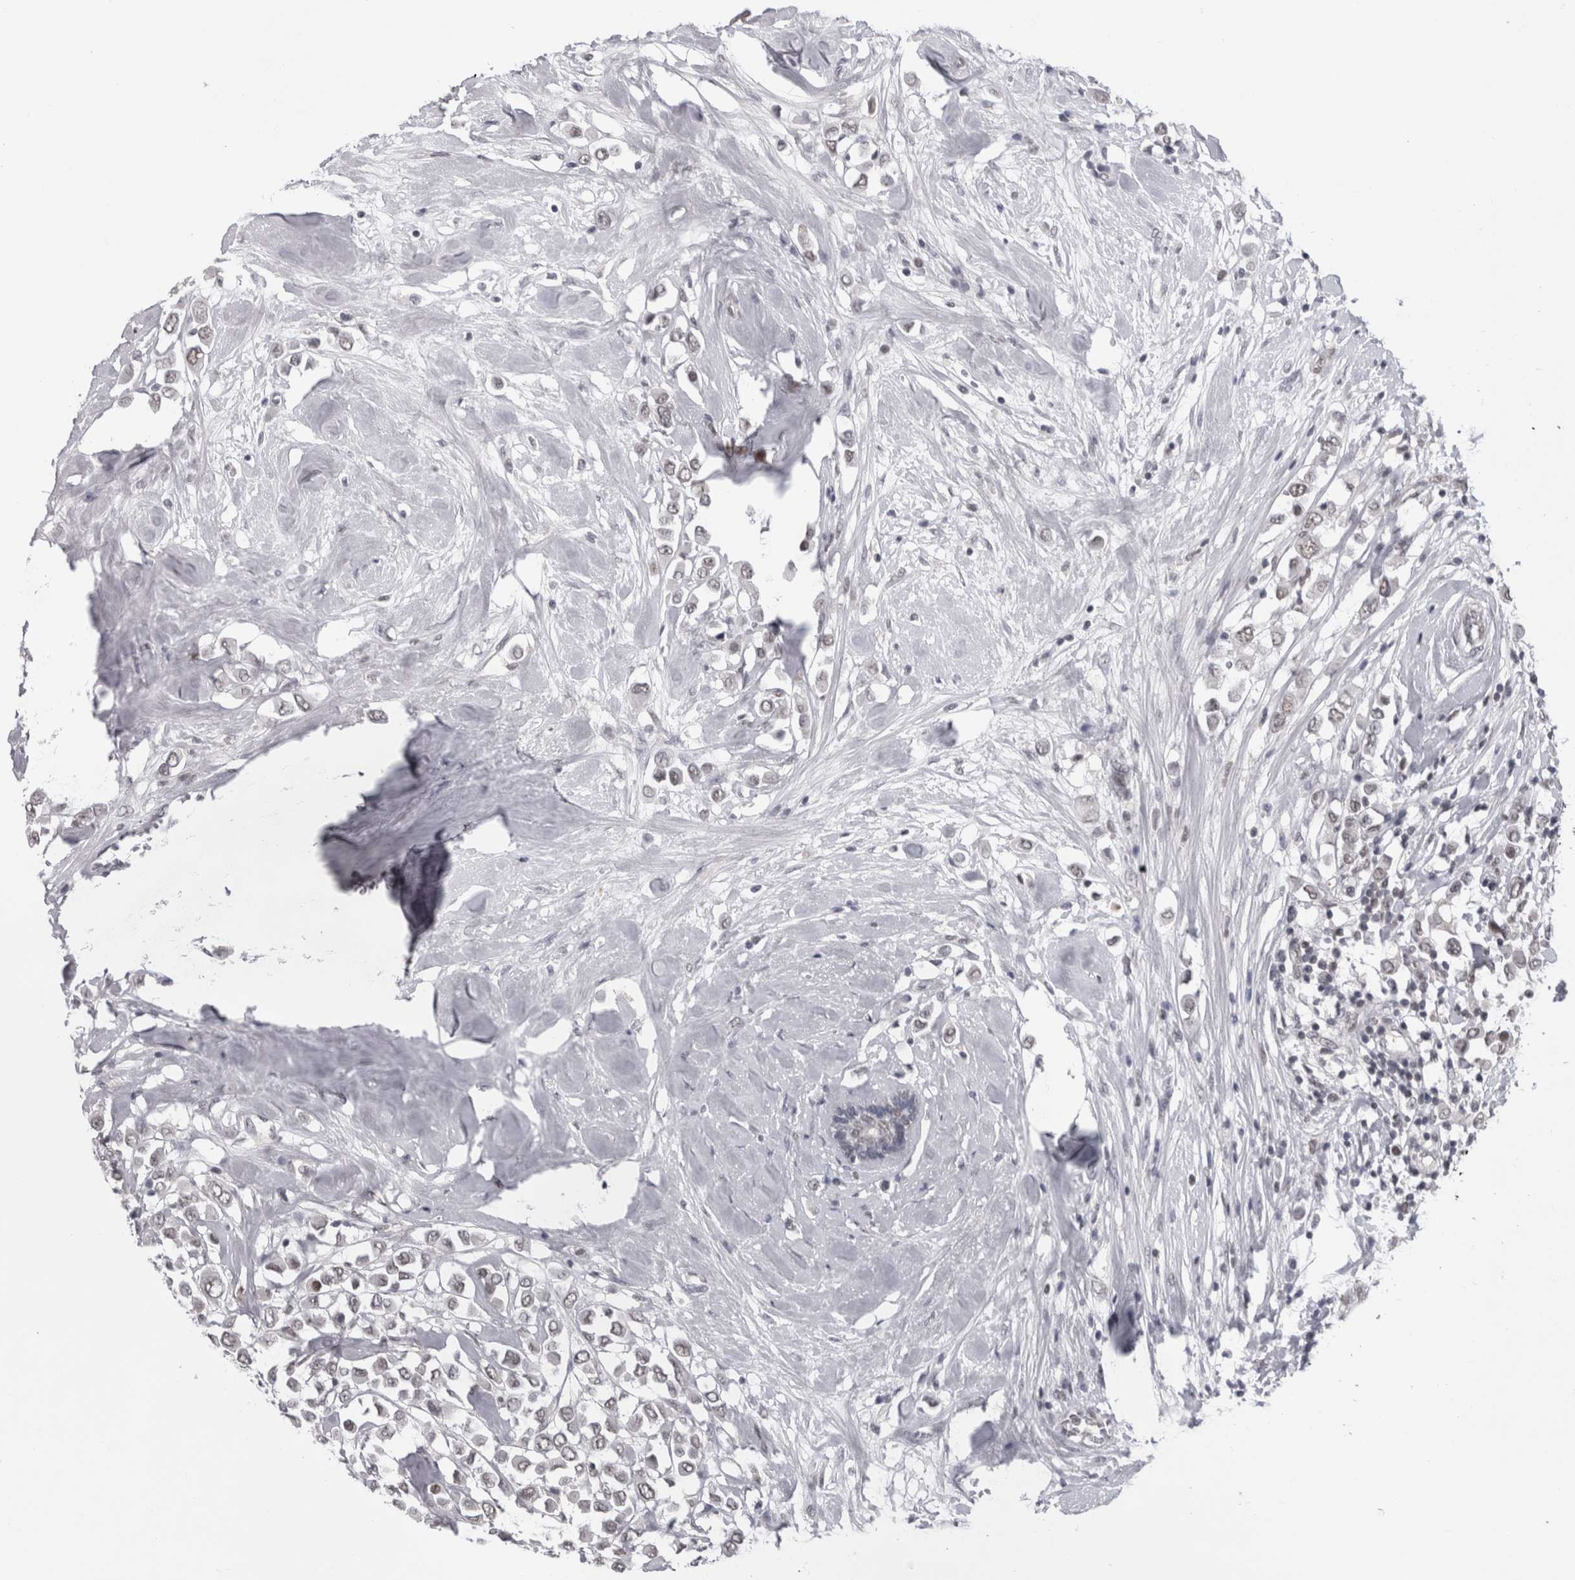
{"staining": {"intensity": "weak", "quantity": ">75%", "location": "nuclear"}, "tissue": "breast cancer", "cell_type": "Tumor cells", "image_type": "cancer", "snomed": [{"axis": "morphology", "description": "Duct carcinoma"}, {"axis": "topography", "description": "Breast"}], "caption": "Immunohistochemical staining of breast cancer exhibits weak nuclear protein expression in approximately >75% of tumor cells.", "gene": "PSMB2", "patient": {"sex": "female", "age": 61}}